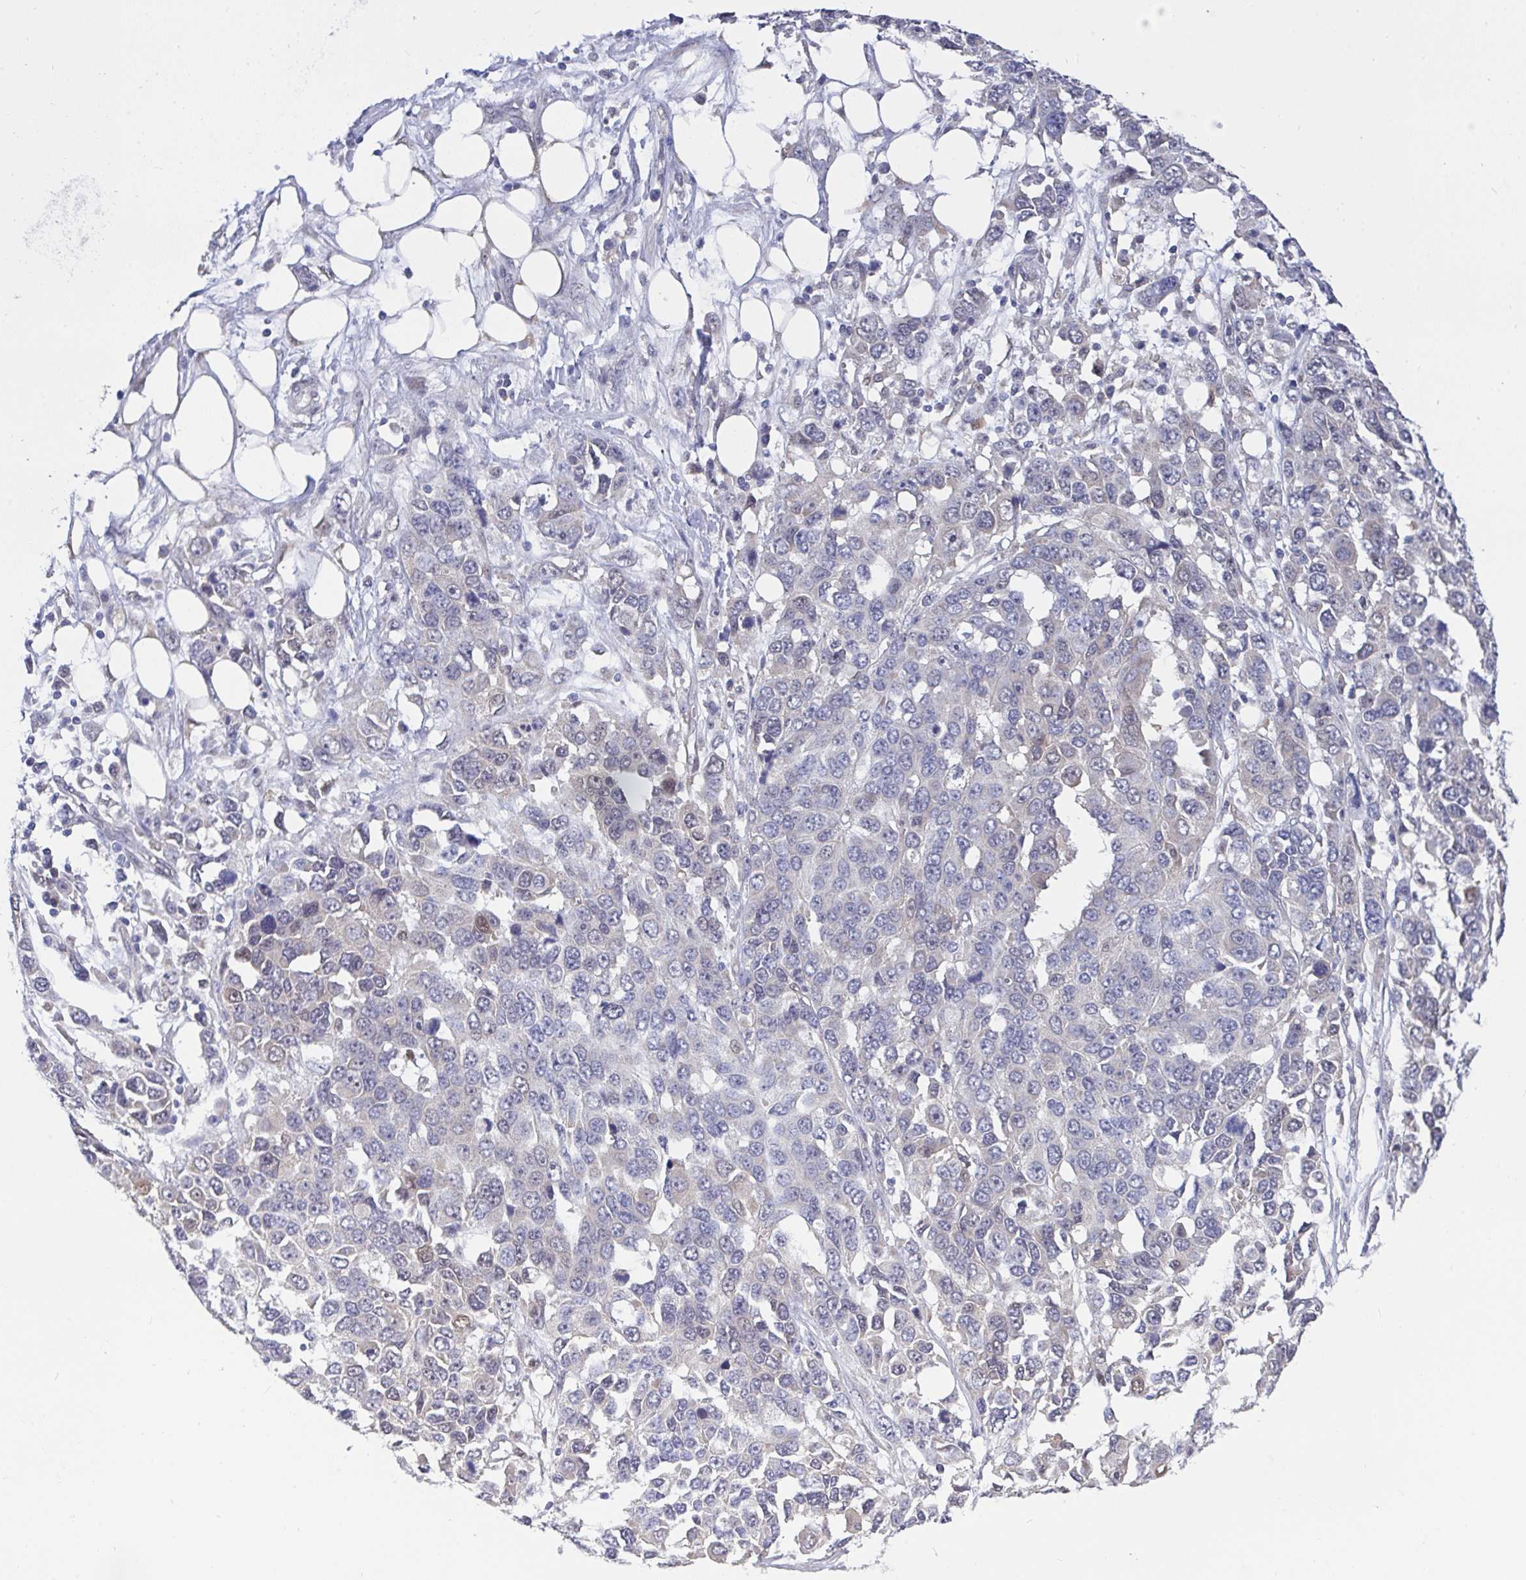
{"staining": {"intensity": "negative", "quantity": "none", "location": "none"}, "tissue": "ovarian cancer", "cell_type": "Tumor cells", "image_type": "cancer", "snomed": [{"axis": "morphology", "description": "Cystadenocarcinoma, serous, NOS"}, {"axis": "topography", "description": "Ovary"}], "caption": "Ovarian cancer was stained to show a protein in brown. There is no significant positivity in tumor cells.", "gene": "L3HYPDH", "patient": {"sex": "female", "age": 76}}